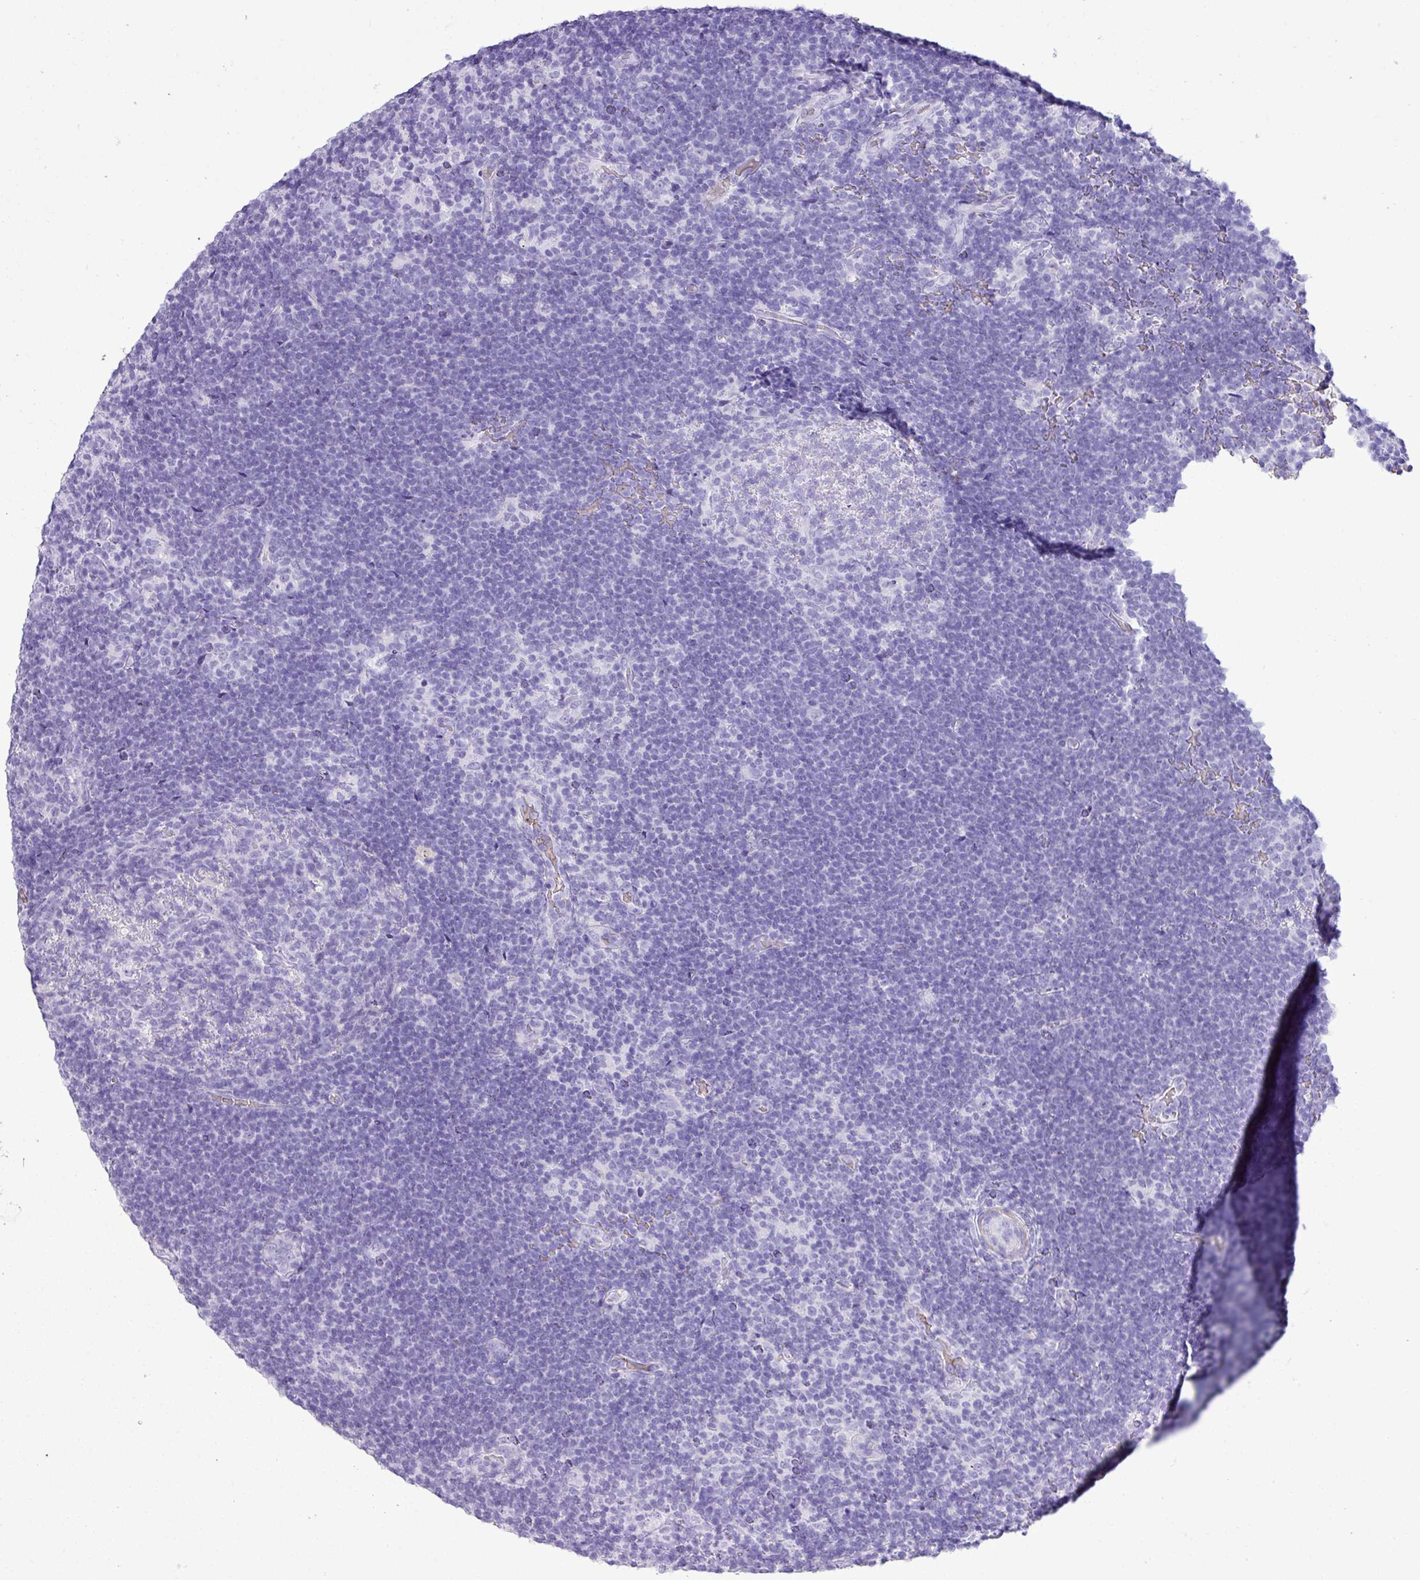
{"staining": {"intensity": "negative", "quantity": "none", "location": "none"}, "tissue": "lymphoma", "cell_type": "Tumor cells", "image_type": "cancer", "snomed": [{"axis": "morphology", "description": "Hodgkin's disease, NOS"}, {"axis": "topography", "description": "Lymph node"}], "caption": "There is no significant staining in tumor cells of Hodgkin's disease.", "gene": "ZSCAN5A", "patient": {"sex": "female", "age": 57}}